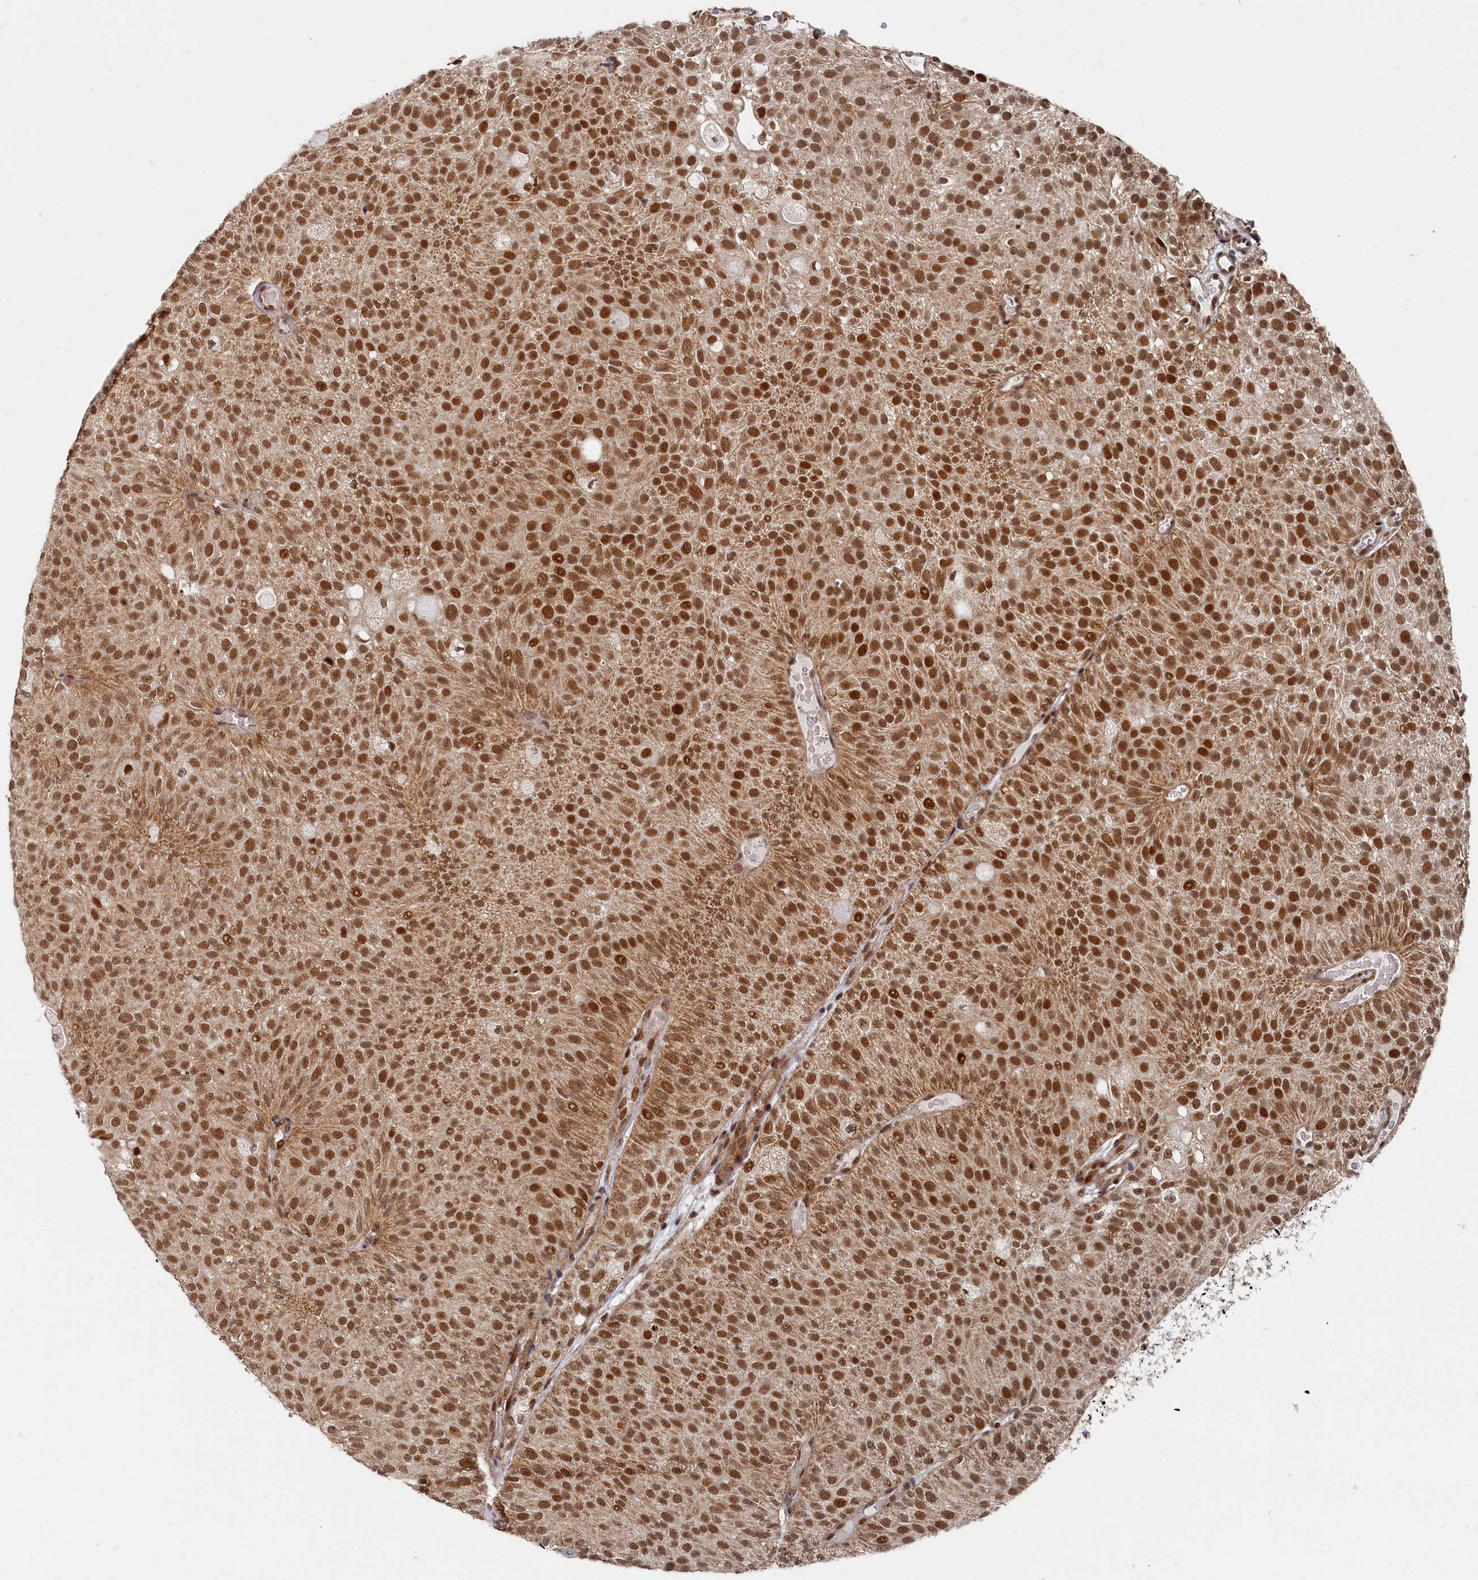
{"staining": {"intensity": "strong", "quantity": ">75%", "location": "cytoplasmic/membranous,nuclear"}, "tissue": "urothelial cancer", "cell_type": "Tumor cells", "image_type": "cancer", "snomed": [{"axis": "morphology", "description": "Urothelial carcinoma, Low grade"}, {"axis": "topography", "description": "Urinary bladder"}], "caption": "Human urothelial carcinoma (low-grade) stained for a protein (brown) displays strong cytoplasmic/membranous and nuclear positive positivity in approximately >75% of tumor cells.", "gene": "BUB3", "patient": {"sex": "male", "age": 78}}